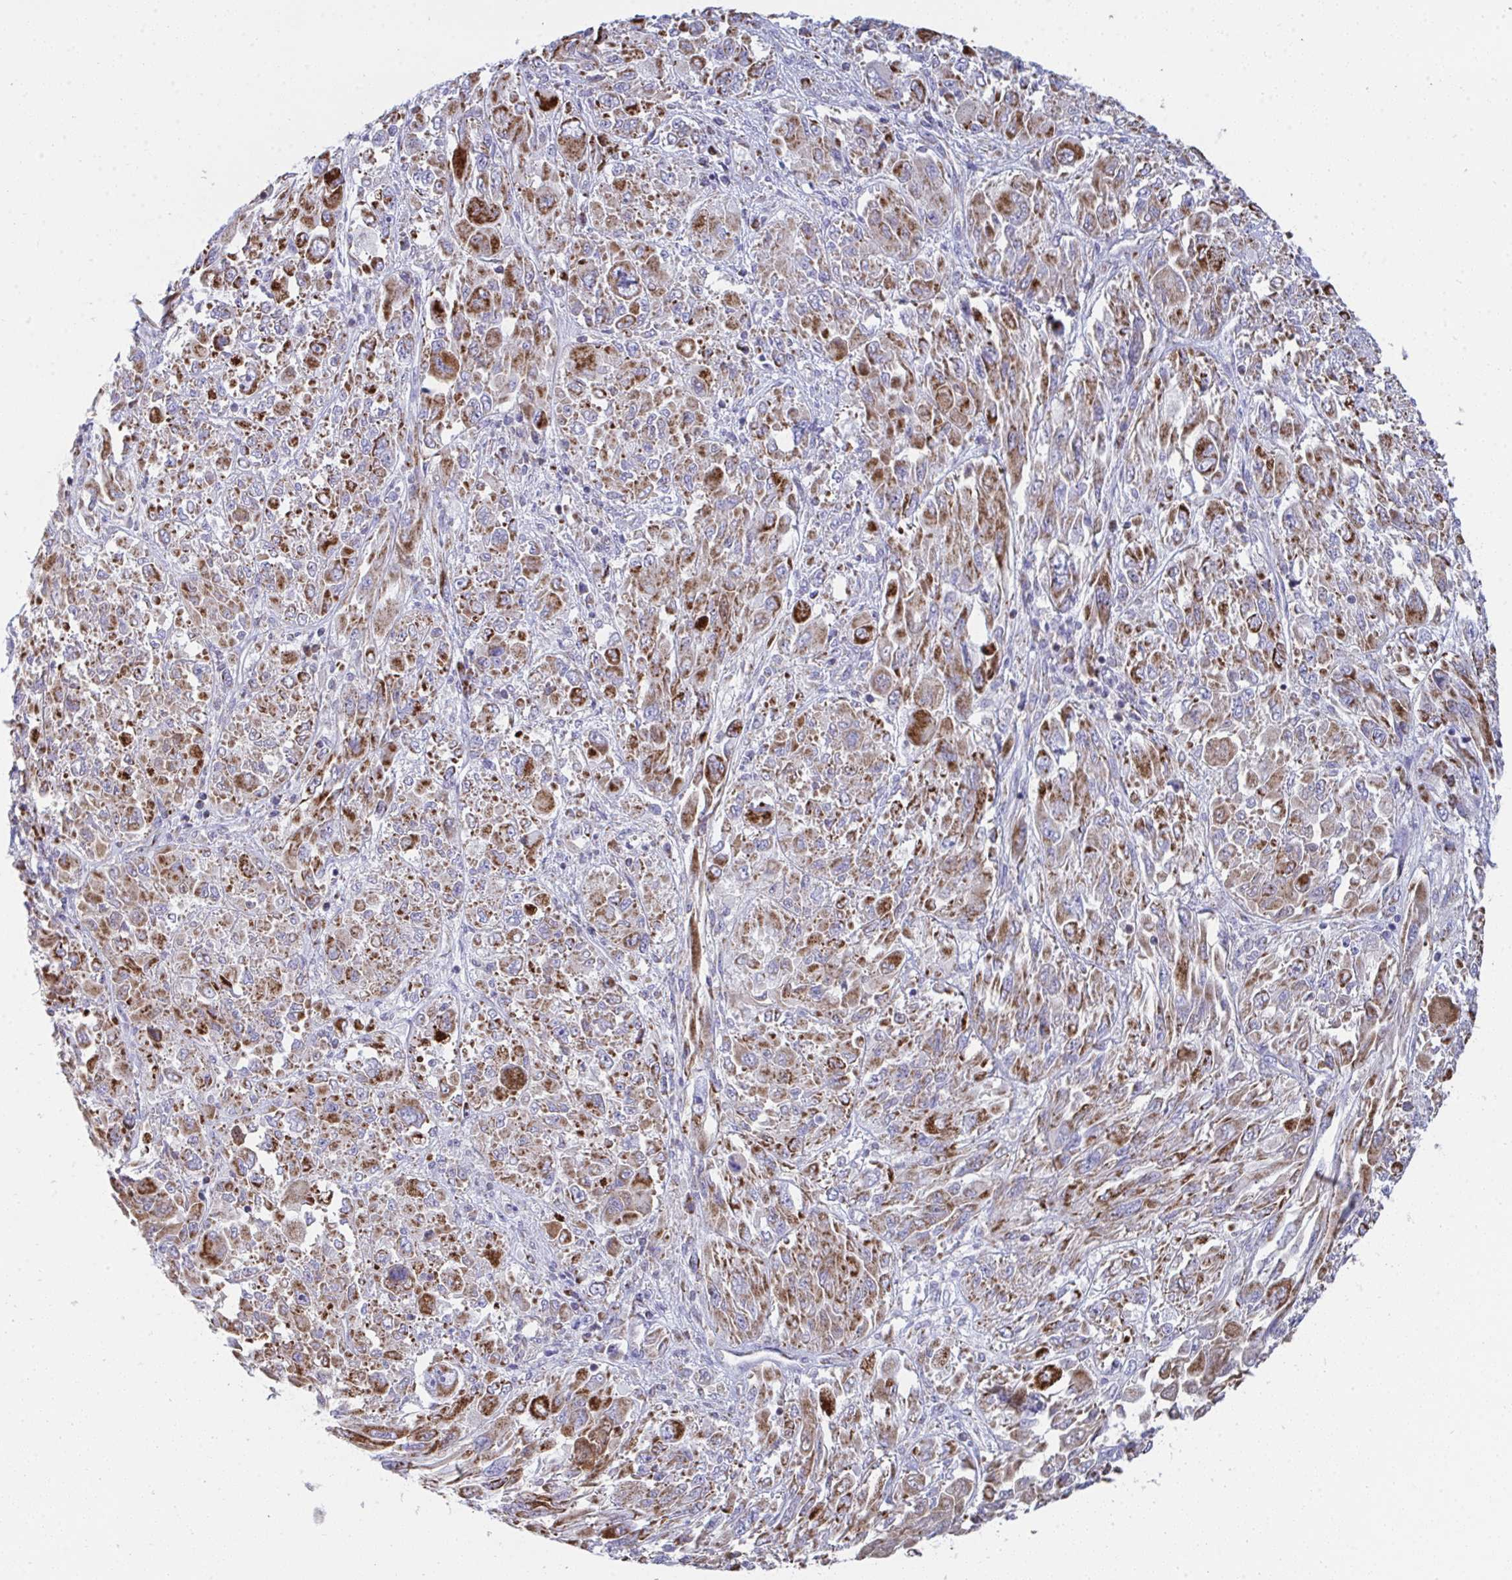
{"staining": {"intensity": "strong", "quantity": ">75%", "location": "cytoplasmic/membranous"}, "tissue": "melanoma", "cell_type": "Tumor cells", "image_type": "cancer", "snomed": [{"axis": "morphology", "description": "Malignant melanoma, NOS"}, {"axis": "topography", "description": "Skin"}], "caption": "Immunohistochemistry (IHC) image of neoplastic tissue: human melanoma stained using IHC demonstrates high levels of strong protein expression localized specifically in the cytoplasmic/membranous of tumor cells, appearing as a cytoplasmic/membranous brown color.", "gene": "AIFM1", "patient": {"sex": "female", "age": 91}}